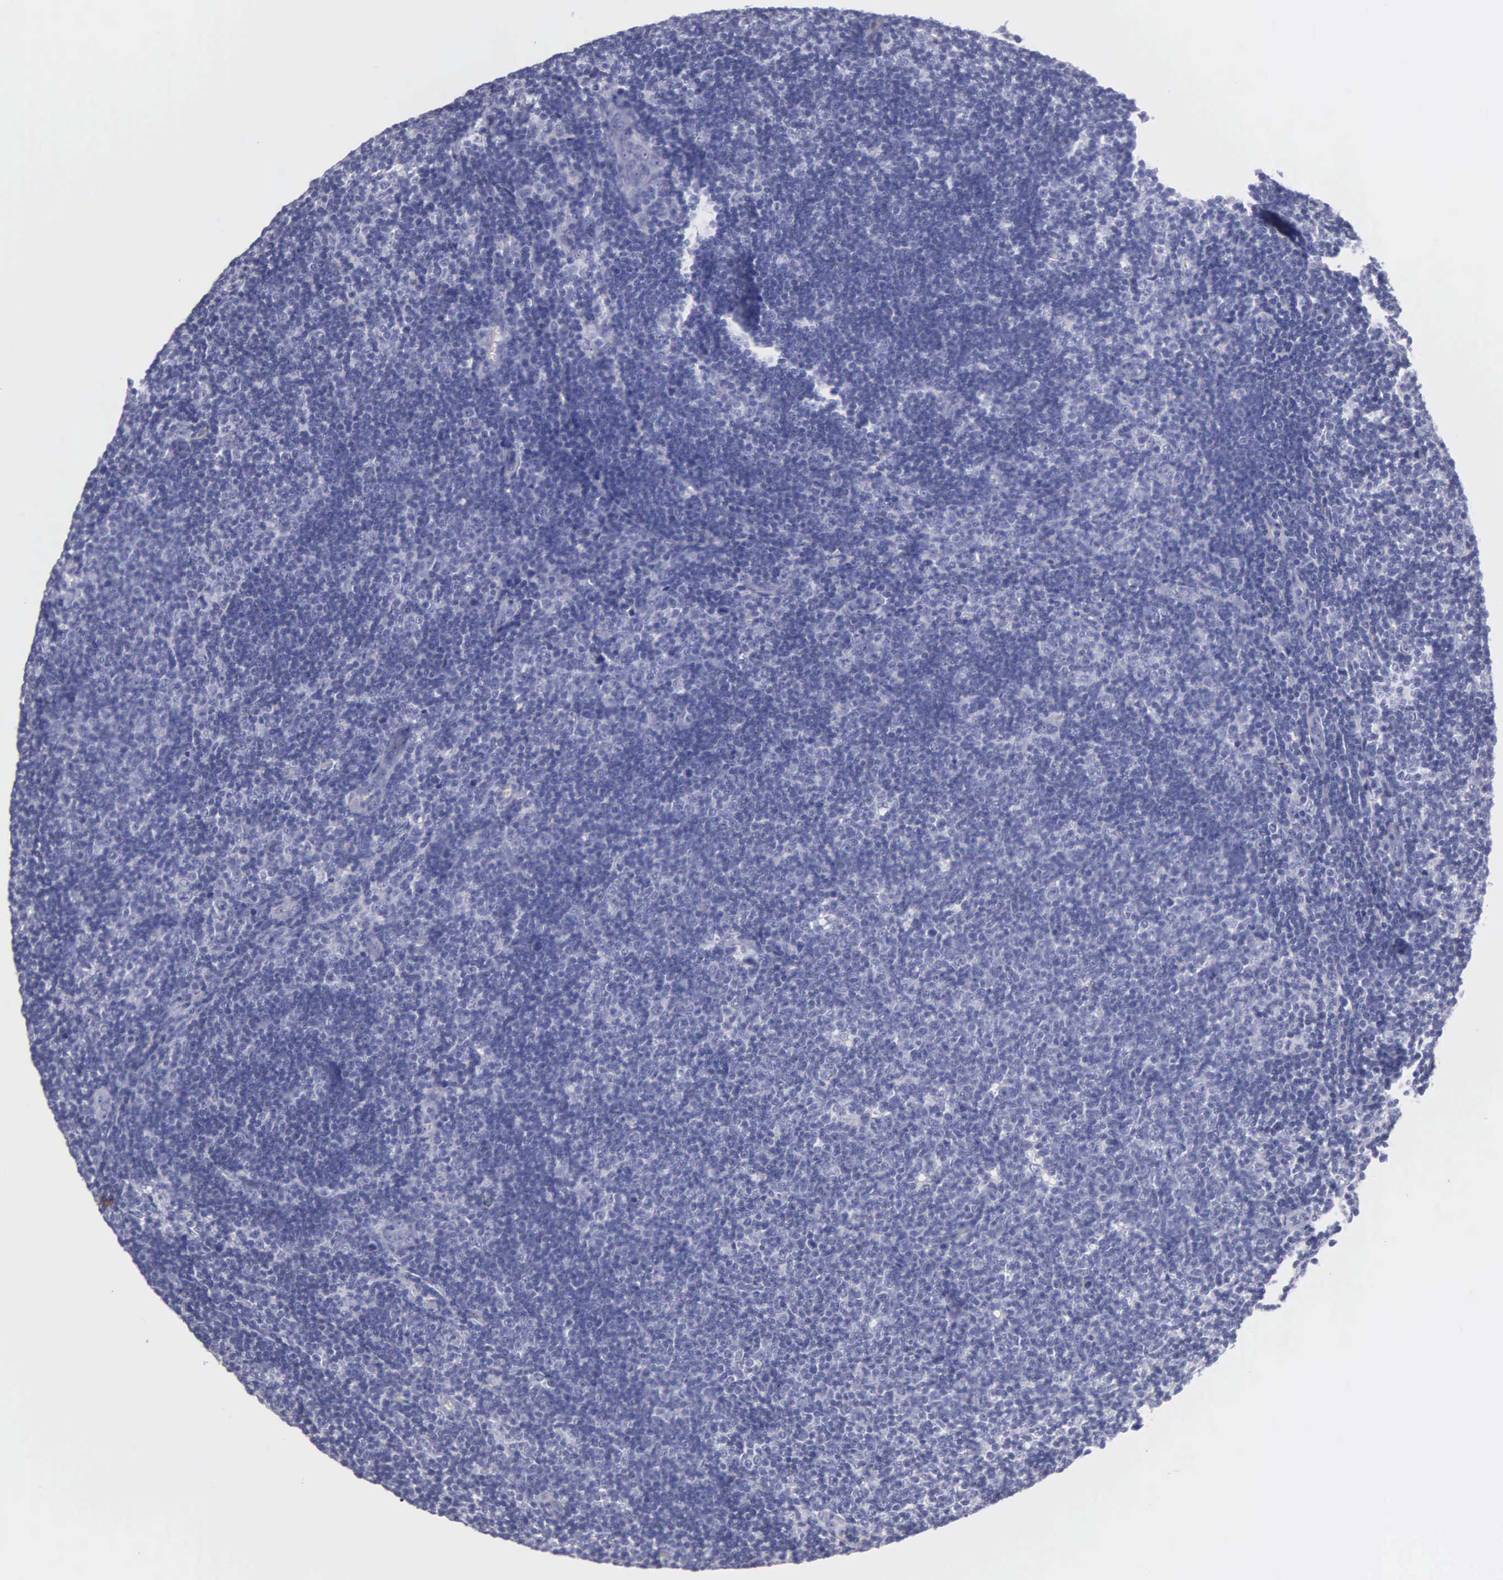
{"staining": {"intensity": "negative", "quantity": "none", "location": "none"}, "tissue": "lymphoma", "cell_type": "Tumor cells", "image_type": "cancer", "snomed": [{"axis": "morphology", "description": "Malignant lymphoma, non-Hodgkin's type, Low grade"}, {"axis": "topography", "description": "Lymph node"}], "caption": "High magnification brightfield microscopy of low-grade malignant lymphoma, non-Hodgkin's type stained with DAB (brown) and counterstained with hematoxylin (blue): tumor cells show no significant expression.", "gene": "FBLN5", "patient": {"sex": "male", "age": 49}}